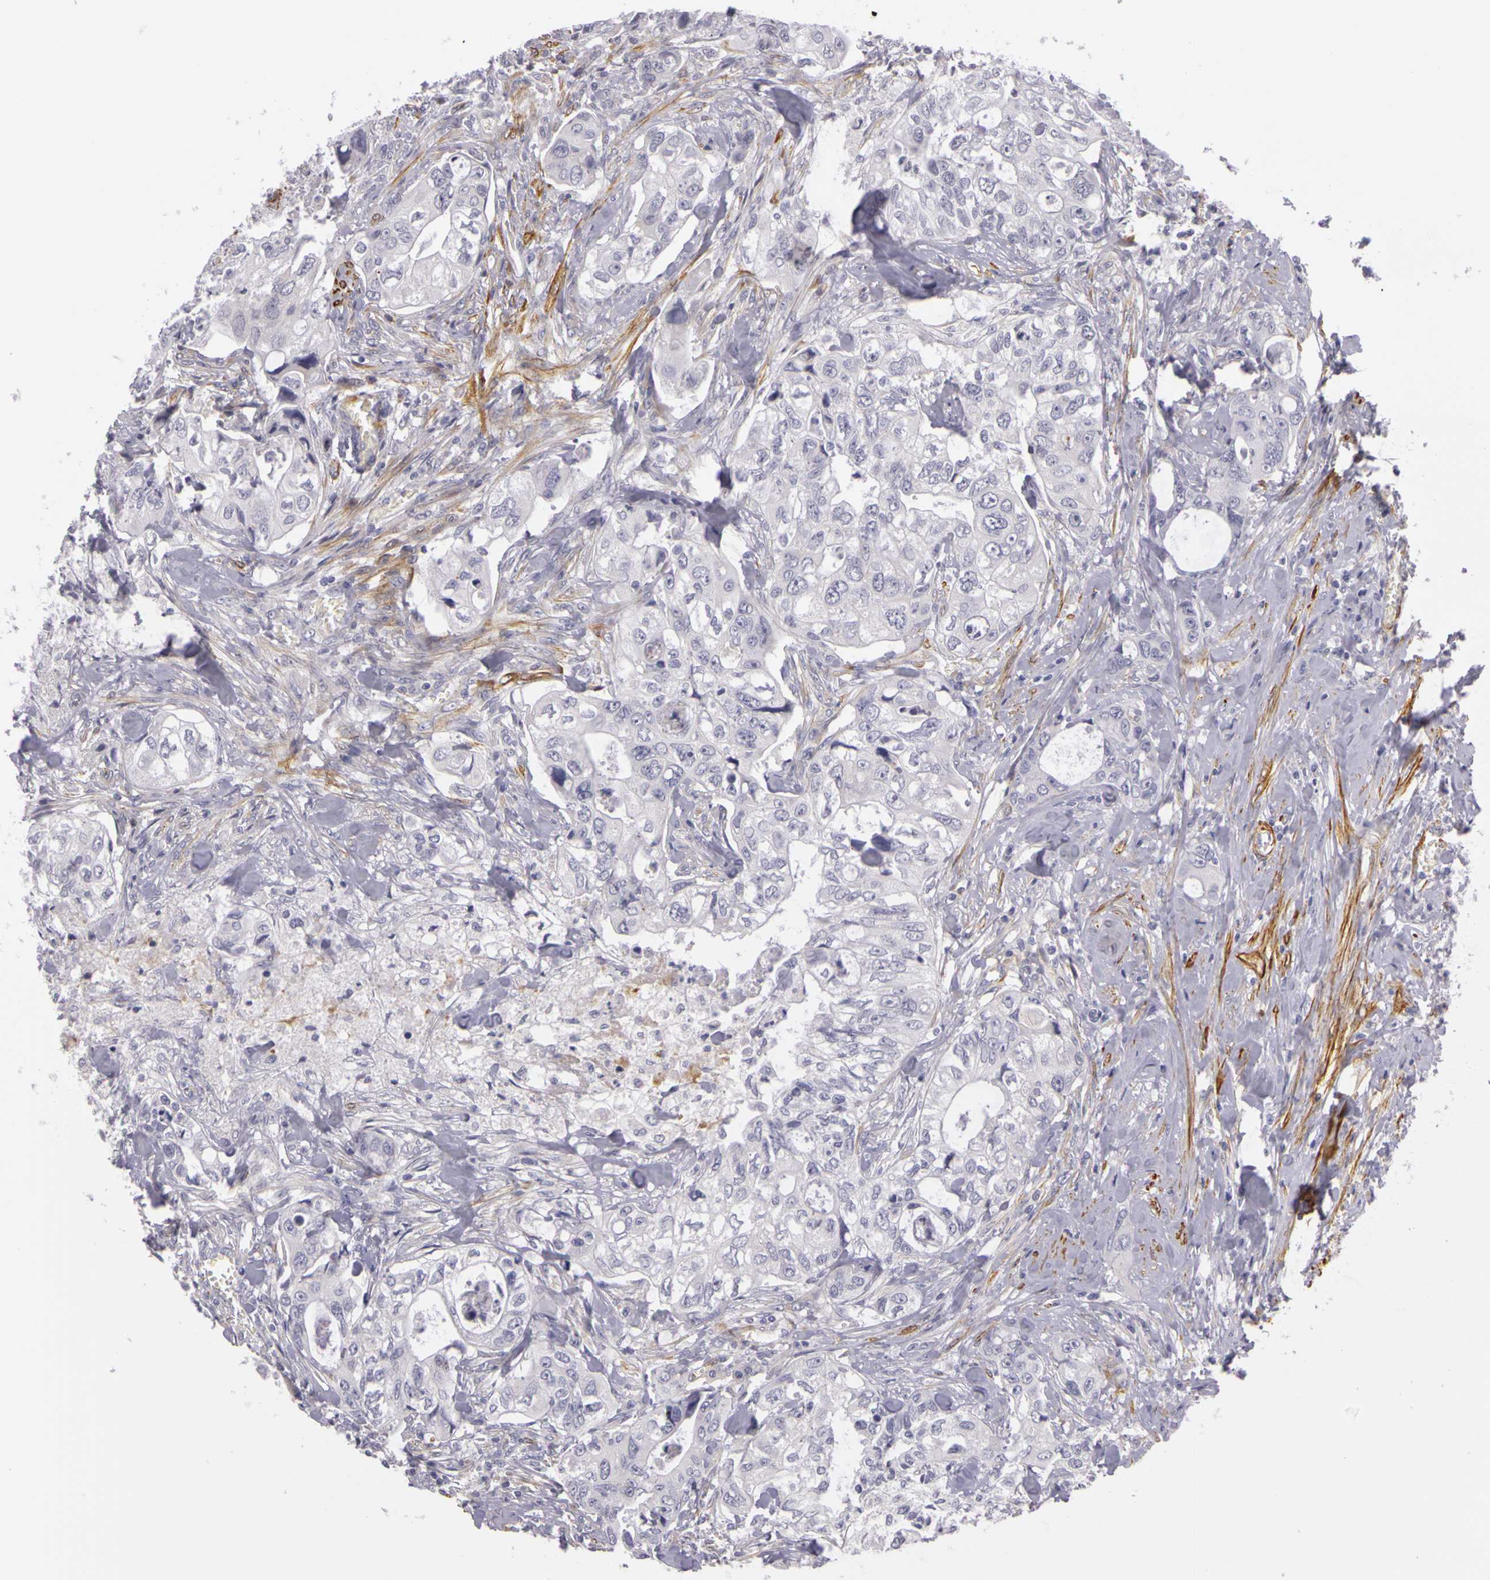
{"staining": {"intensity": "negative", "quantity": "none", "location": "none"}, "tissue": "colorectal cancer", "cell_type": "Tumor cells", "image_type": "cancer", "snomed": [{"axis": "morphology", "description": "Adenocarcinoma, NOS"}, {"axis": "topography", "description": "Rectum"}], "caption": "IHC micrograph of neoplastic tissue: human colorectal cancer (adenocarcinoma) stained with DAB (3,3'-diaminobenzidine) displays no significant protein positivity in tumor cells.", "gene": "CNTN2", "patient": {"sex": "female", "age": 57}}